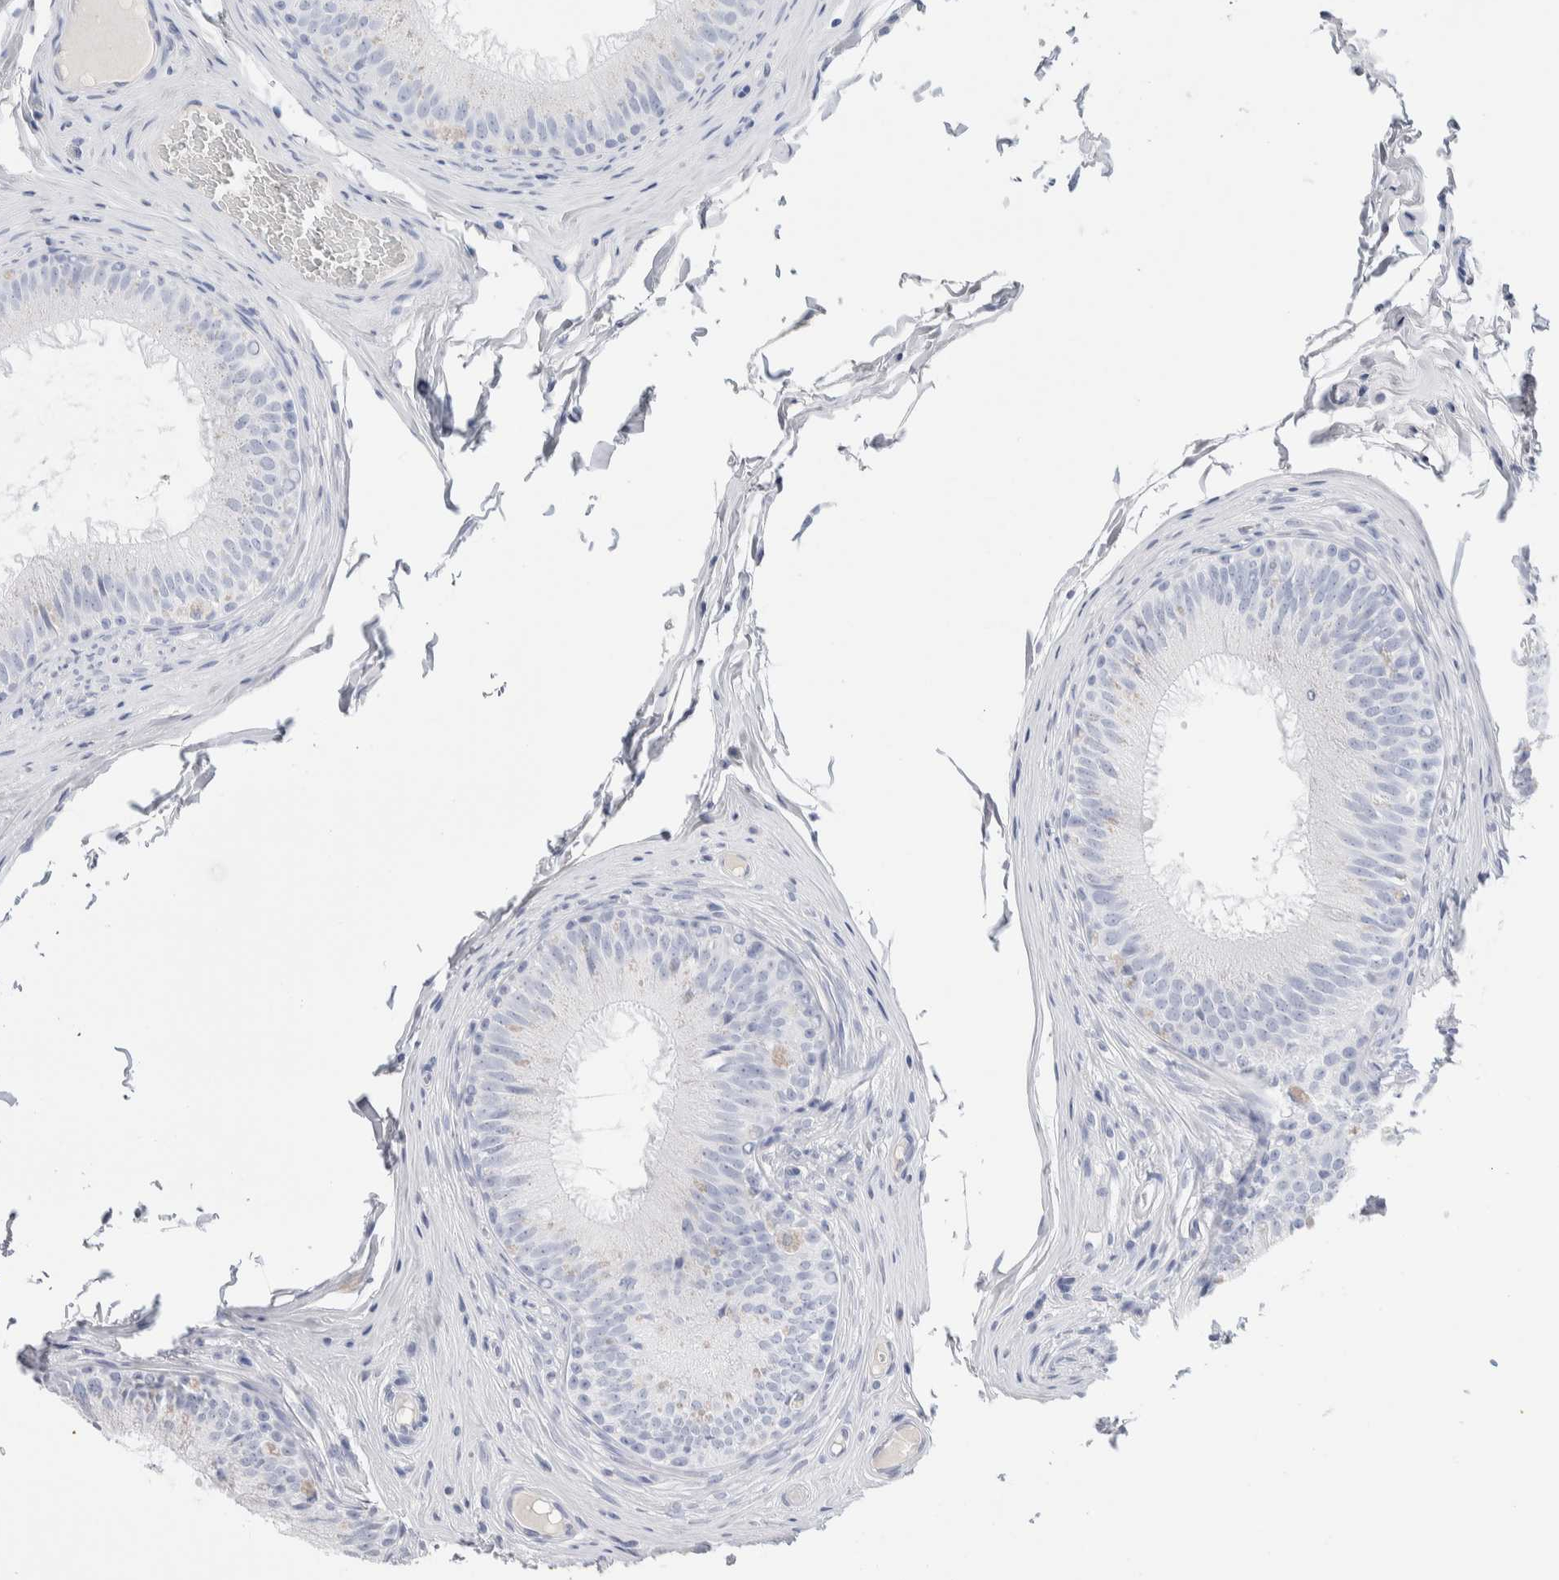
{"staining": {"intensity": "negative", "quantity": "none", "location": "none"}, "tissue": "epididymis", "cell_type": "Glandular cells", "image_type": "normal", "snomed": [{"axis": "morphology", "description": "Normal tissue, NOS"}, {"axis": "topography", "description": "Epididymis"}], "caption": "Immunohistochemistry (IHC) micrograph of normal human epididymis stained for a protein (brown), which exhibits no positivity in glandular cells. The staining is performed using DAB brown chromogen with nuclei counter-stained in using hematoxylin.", "gene": "GDA", "patient": {"sex": "male", "age": 32}}